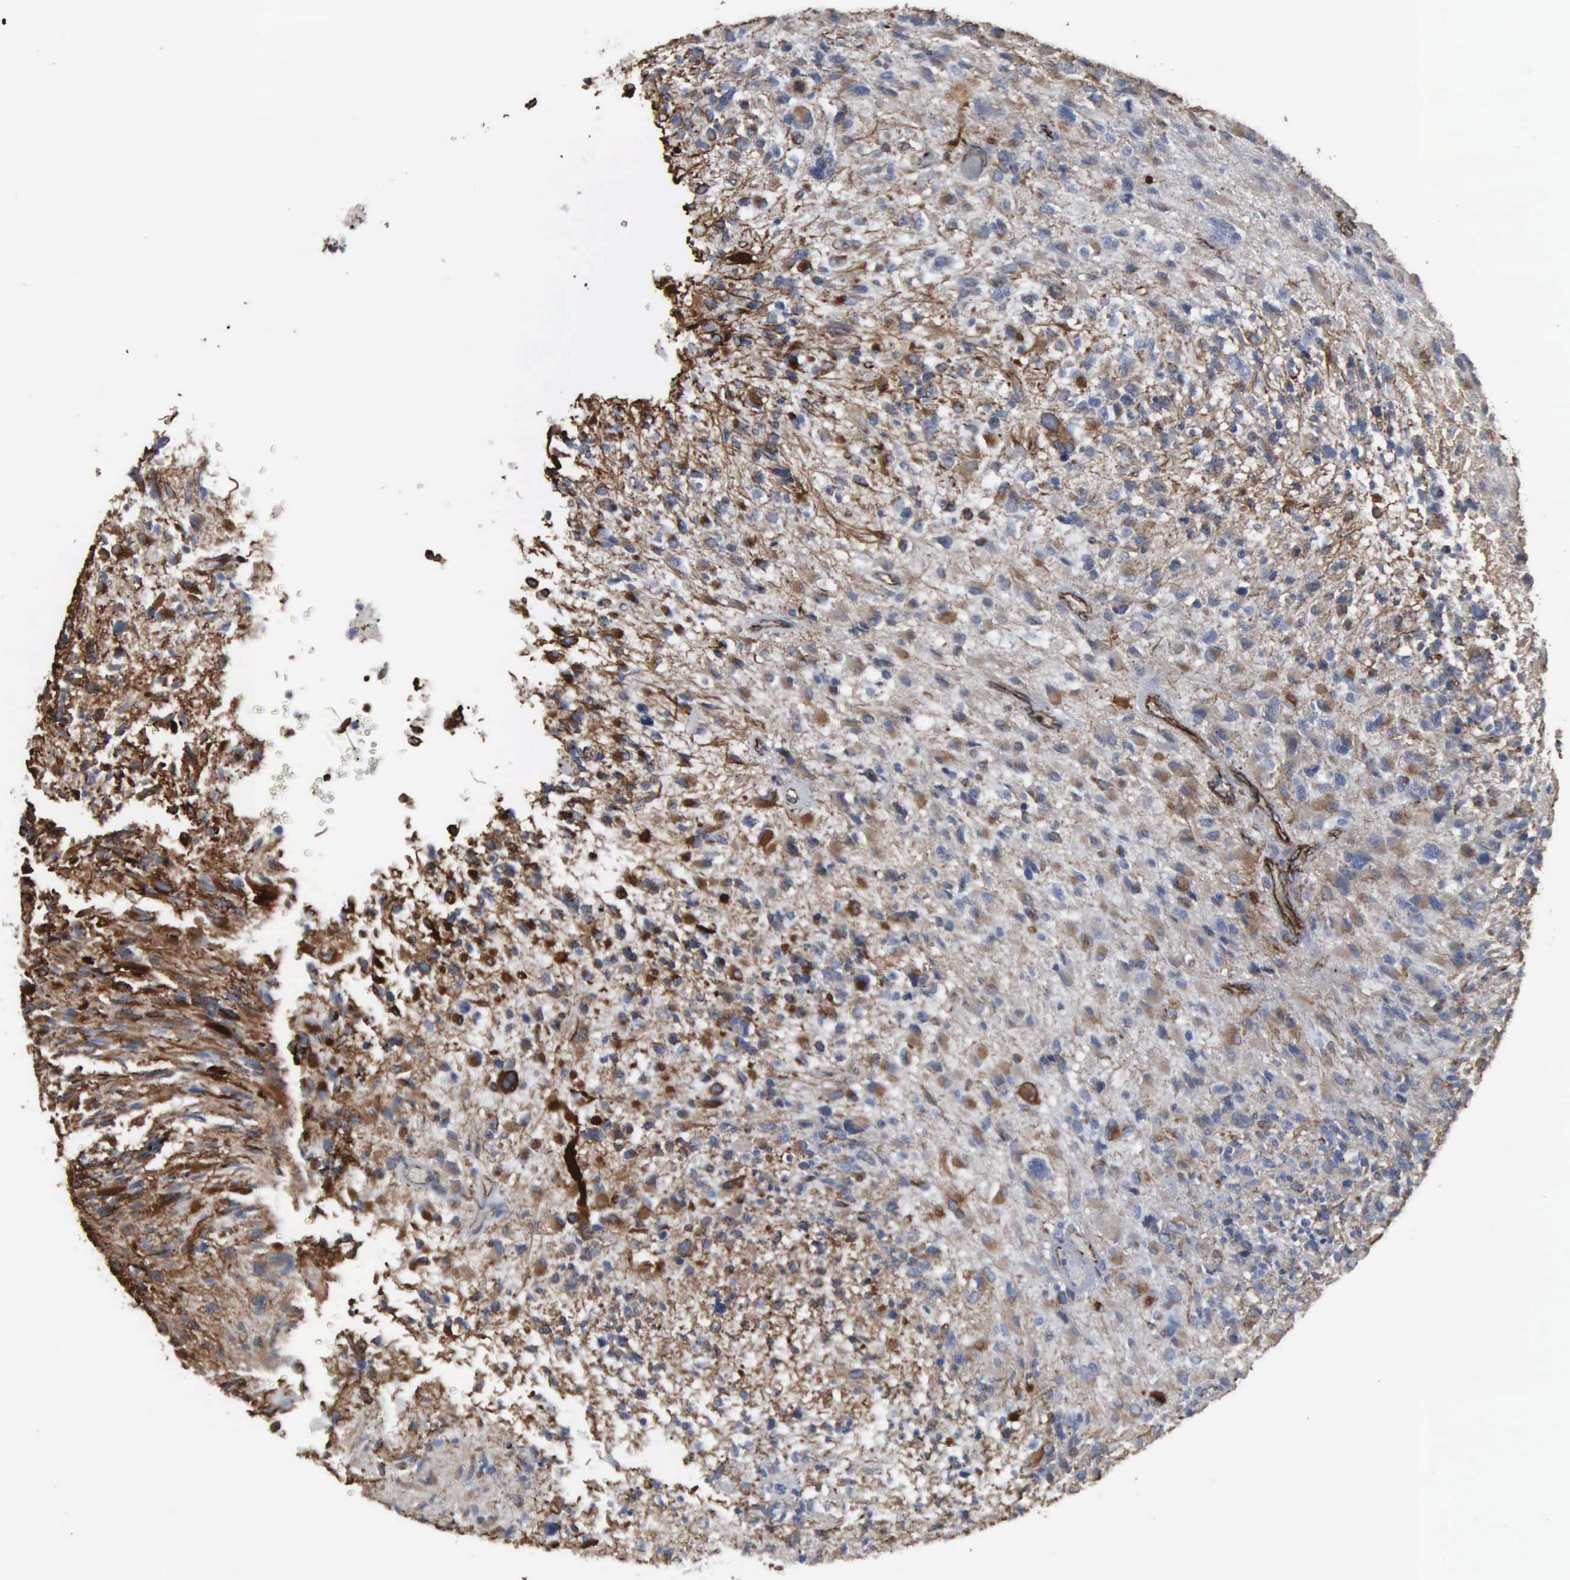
{"staining": {"intensity": "moderate", "quantity": "<25%", "location": "cytoplasmic/membranous,nuclear"}, "tissue": "glioma", "cell_type": "Tumor cells", "image_type": "cancer", "snomed": [{"axis": "morphology", "description": "Glioma, malignant, High grade"}, {"axis": "topography", "description": "Brain"}], "caption": "Glioma stained with a brown dye reveals moderate cytoplasmic/membranous and nuclear positive positivity in approximately <25% of tumor cells.", "gene": "CCNE1", "patient": {"sex": "male", "age": 69}}